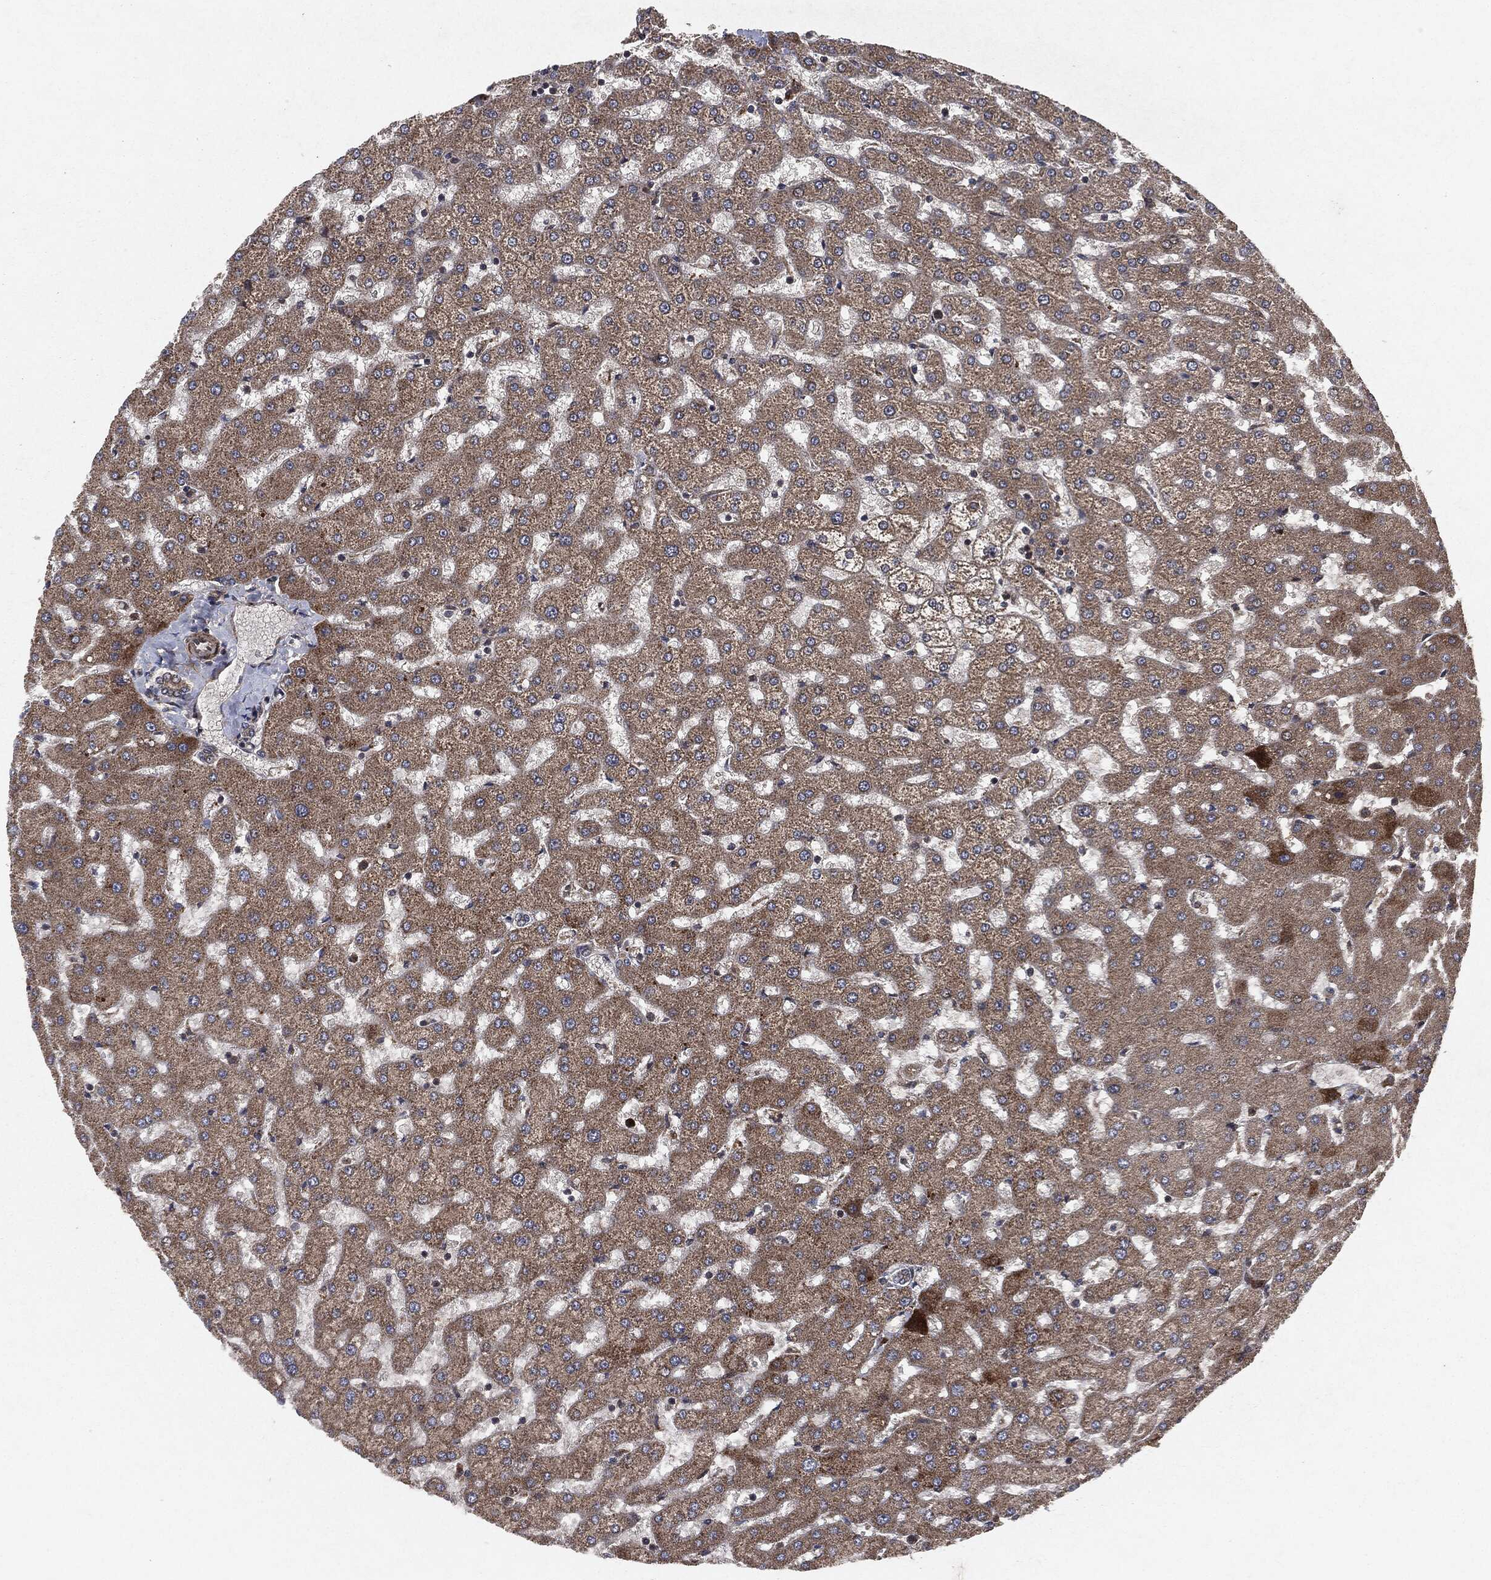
{"staining": {"intensity": "weak", "quantity": ">75%", "location": "cytoplasmic/membranous"}, "tissue": "liver", "cell_type": "Cholangiocytes", "image_type": "normal", "snomed": [{"axis": "morphology", "description": "Normal tissue, NOS"}, {"axis": "topography", "description": "Liver"}], "caption": "Human liver stained for a protein (brown) displays weak cytoplasmic/membranous positive staining in about >75% of cholangiocytes.", "gene": "RAF1", "patient": {"sex": "female", "age": 50}}